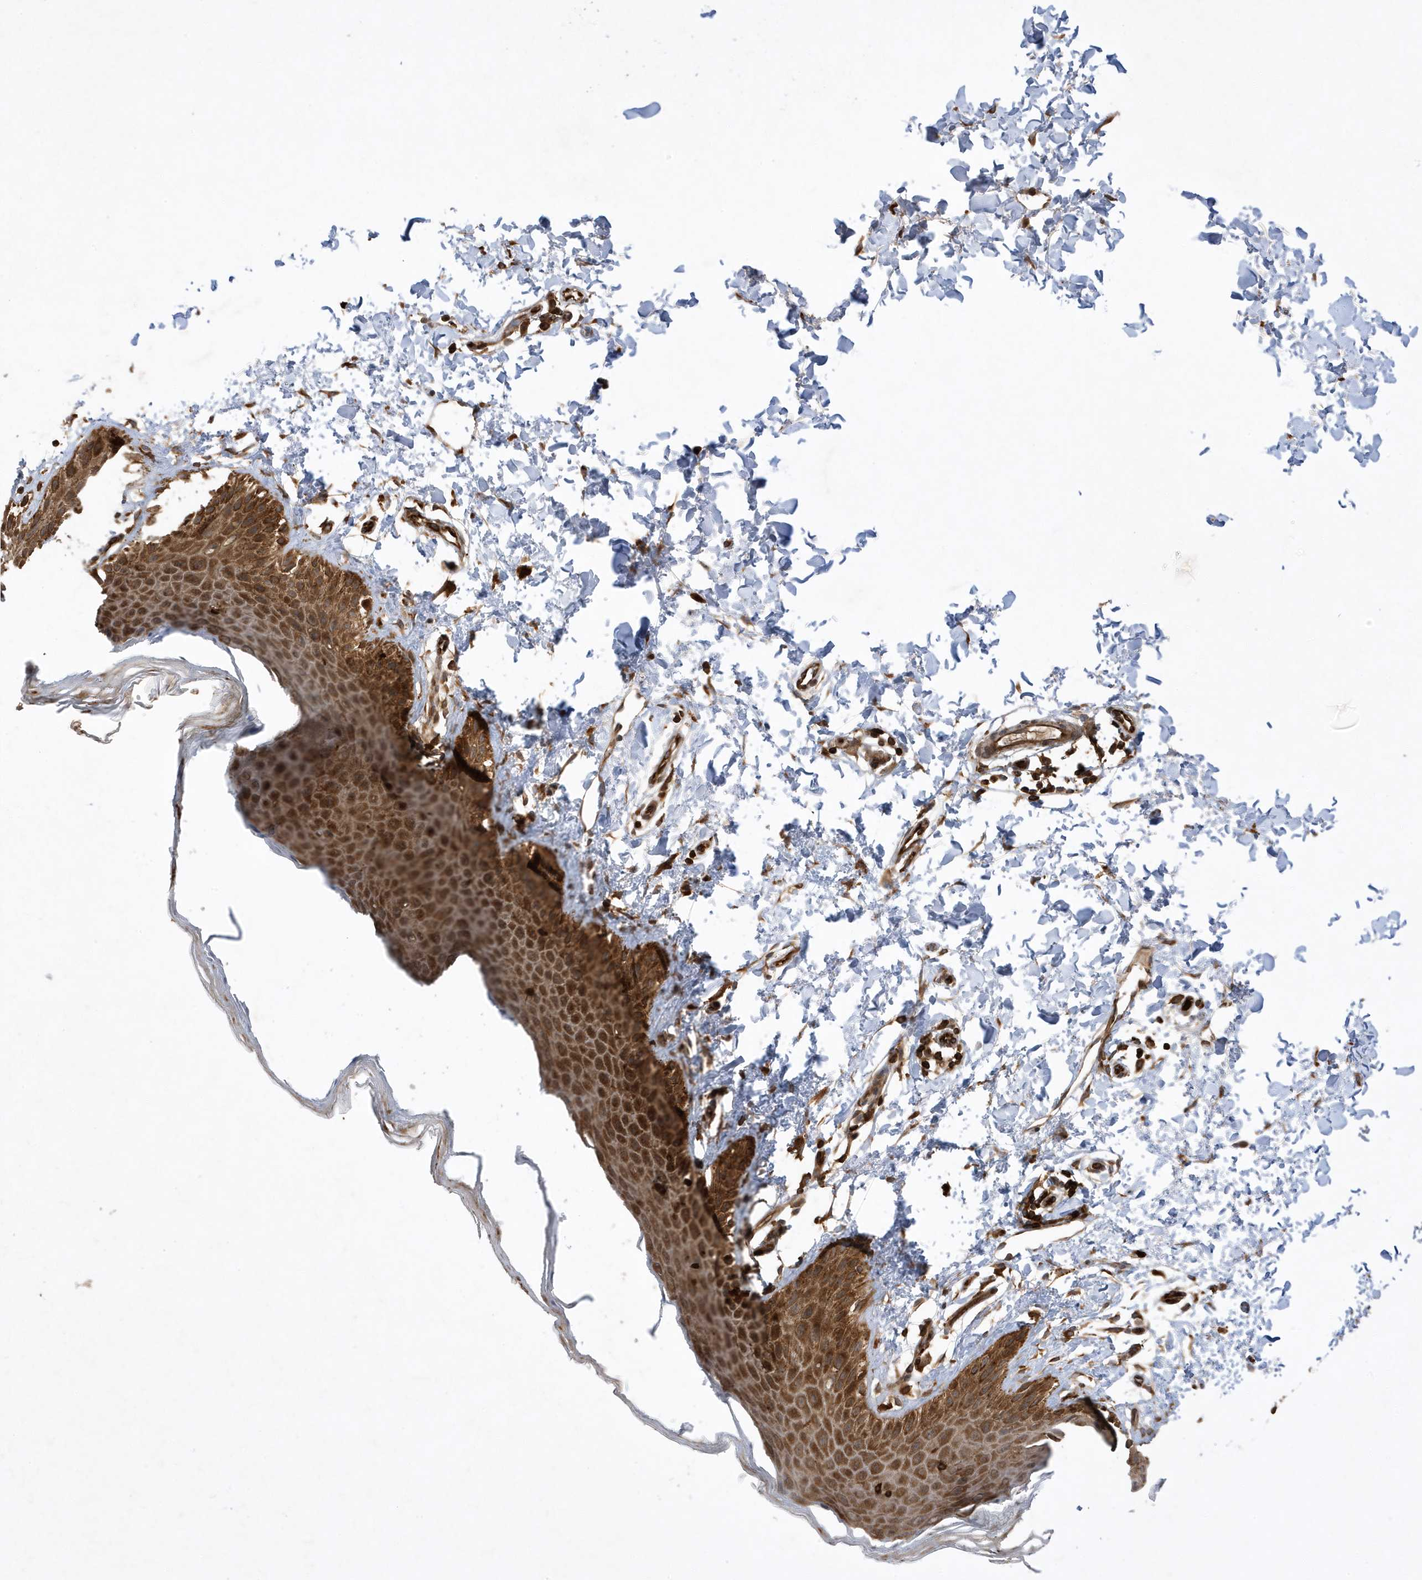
{"staining": {"intensity": "strong", "quantity": ">75%", "location": "cytoplasmic/membranous"}, "tissue": "skin", "cell_type": "Epidermal cells", "image_type": "normal", "snomed": [{"axis": "morphology", "description": "Normal tissue, NOS"}, {"axis": "topography", "description": "Anal"}], "caption": "Immunohistochemical staining of normal human skin exhibits high levels of strong cytoplasmic/membranous staining in about >75% of epidermal cells.", "gene": "LAPTM4A", "patient": {"sex": "male", "age": 44}}